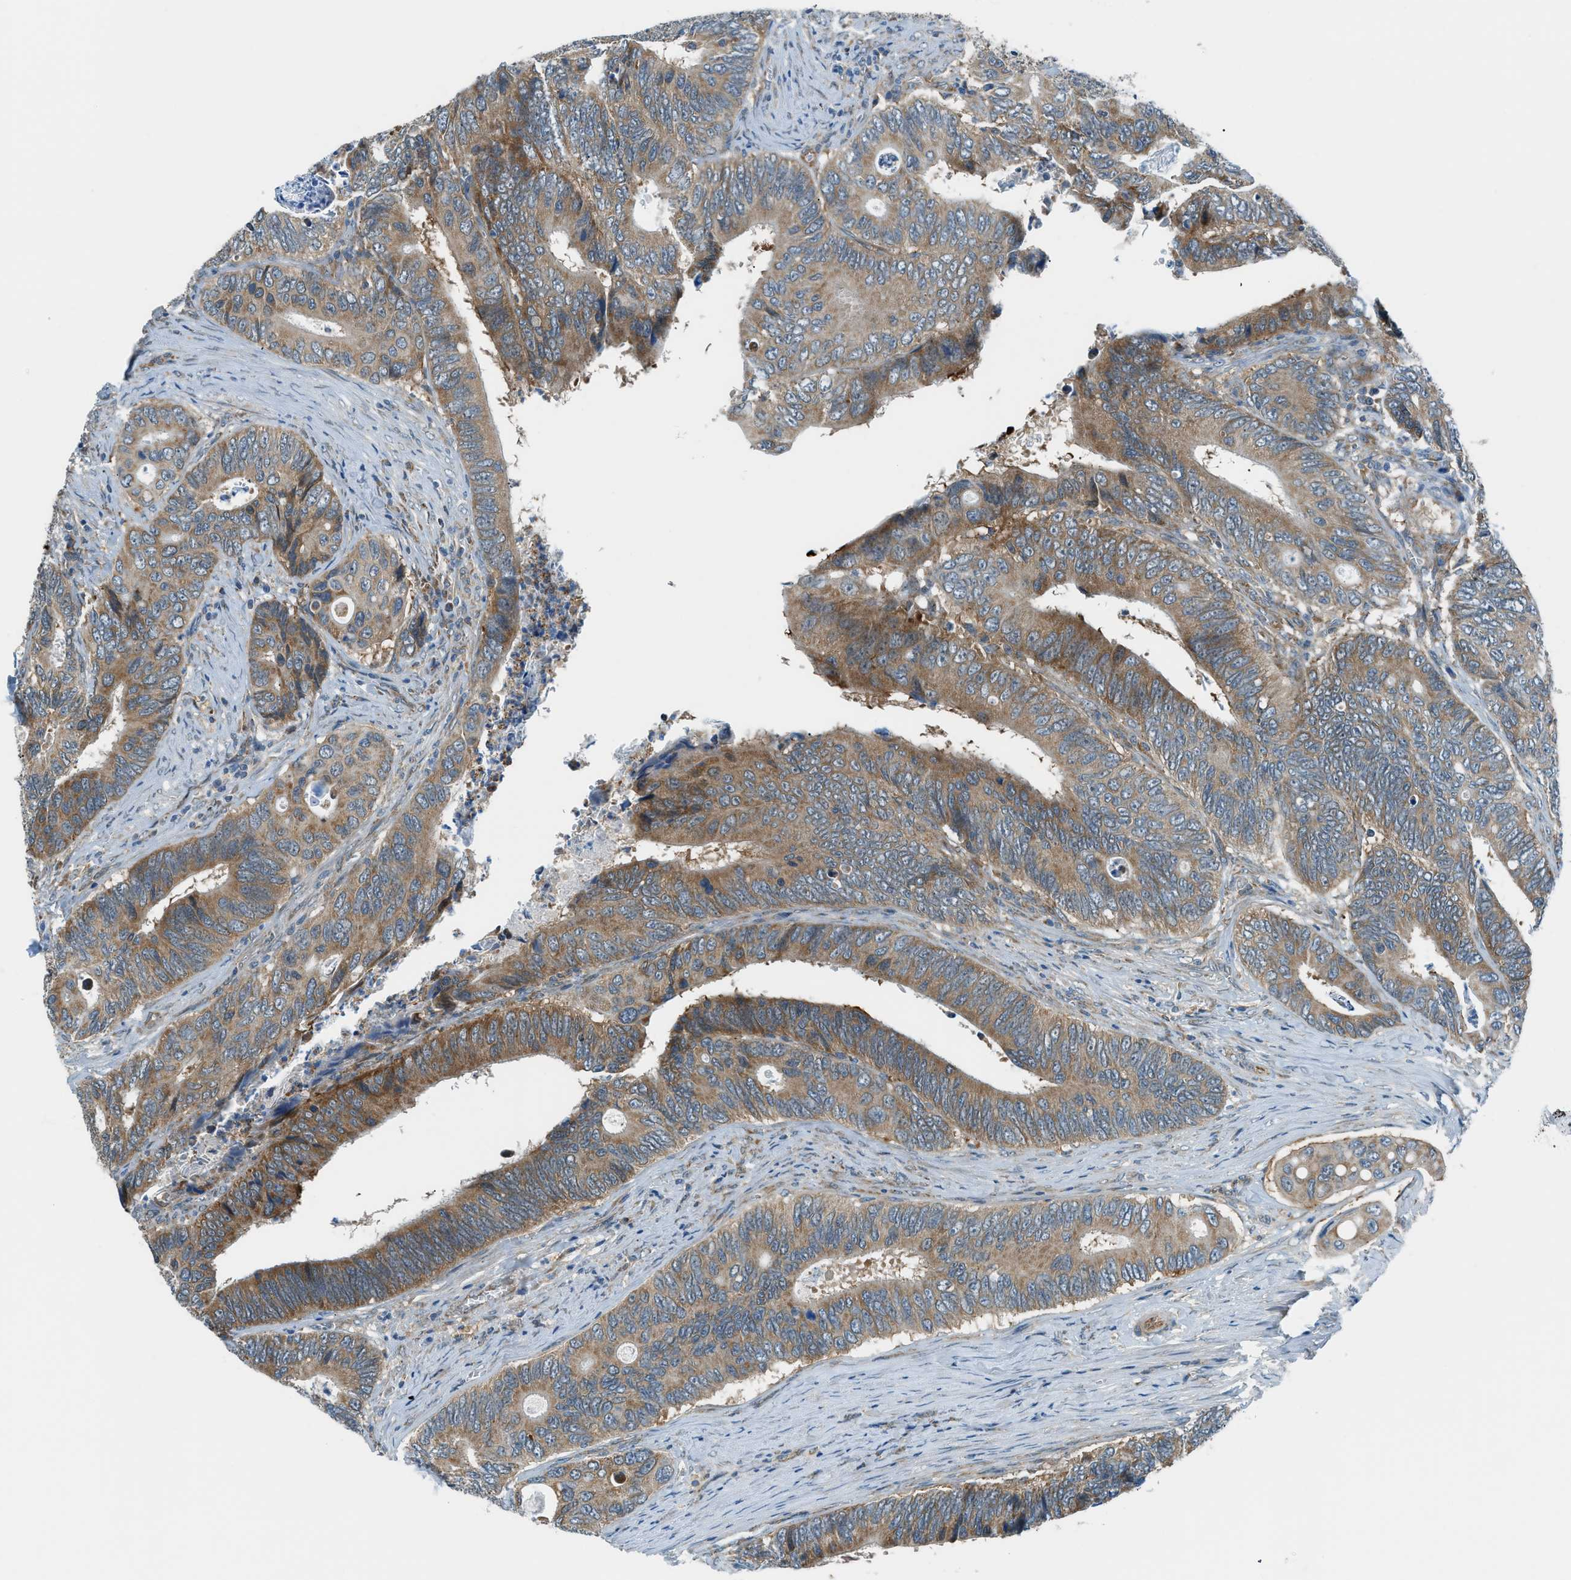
{"staining": {"intensity": "moderate", "quantity": ">75%", "location": "cytoplasmic/membranous"}, "tissue": "colorectal cancer", "cell_type": "Tumor cells", "image_type": "cancer", "snomed": [{"axis": "morphology", "description": "Inflammation, NOS"}, {"axis": "morphology", "description": "Adenocarcinoma, NOS"}, {"axis": "topography", "description": "Colon"}], "caption": "Human colorectal adenocarcinoma stained for a protein (brown) shows moderate cytoplasmic/membranous positive positivity in about >75% of tumor cells.", "gene": "PIGG", "patient": {"sex": "male", "age": 72}}